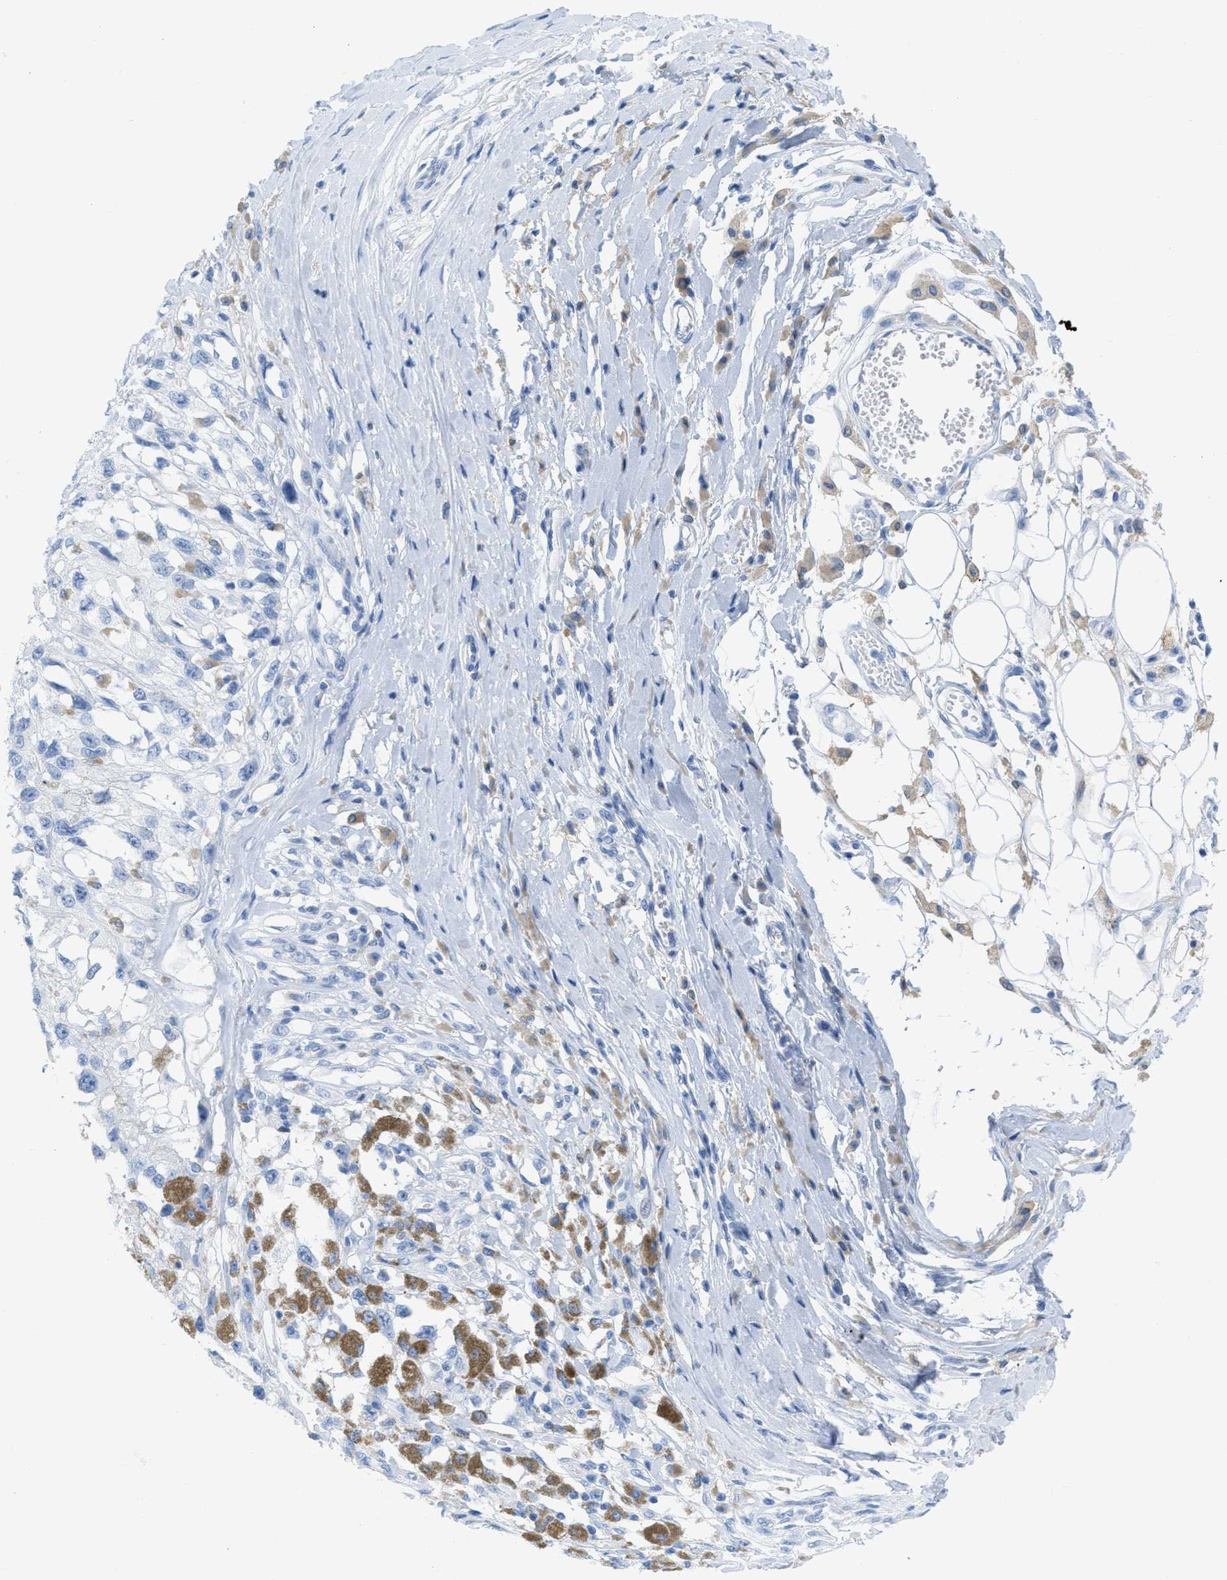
{"staining": {"intensity": "negative", "quantity": "none", "location": "none"}, "tissue": "melanoma", "cell_type": "Tumor cells", "image_type": "cancer", "snomed": [{"axis": "morphology", "description": "Malignant melanoma, Metastatic site"}, {"axis": "topography", "description": "Lymph node"}], "caption": "Malignant melanoma (metastatic site) was stained to show a protein in brown. There is no significant staining in tumor cells.", "gene": "ASGR1", "patient": {"sex": "male", "age": 59}}